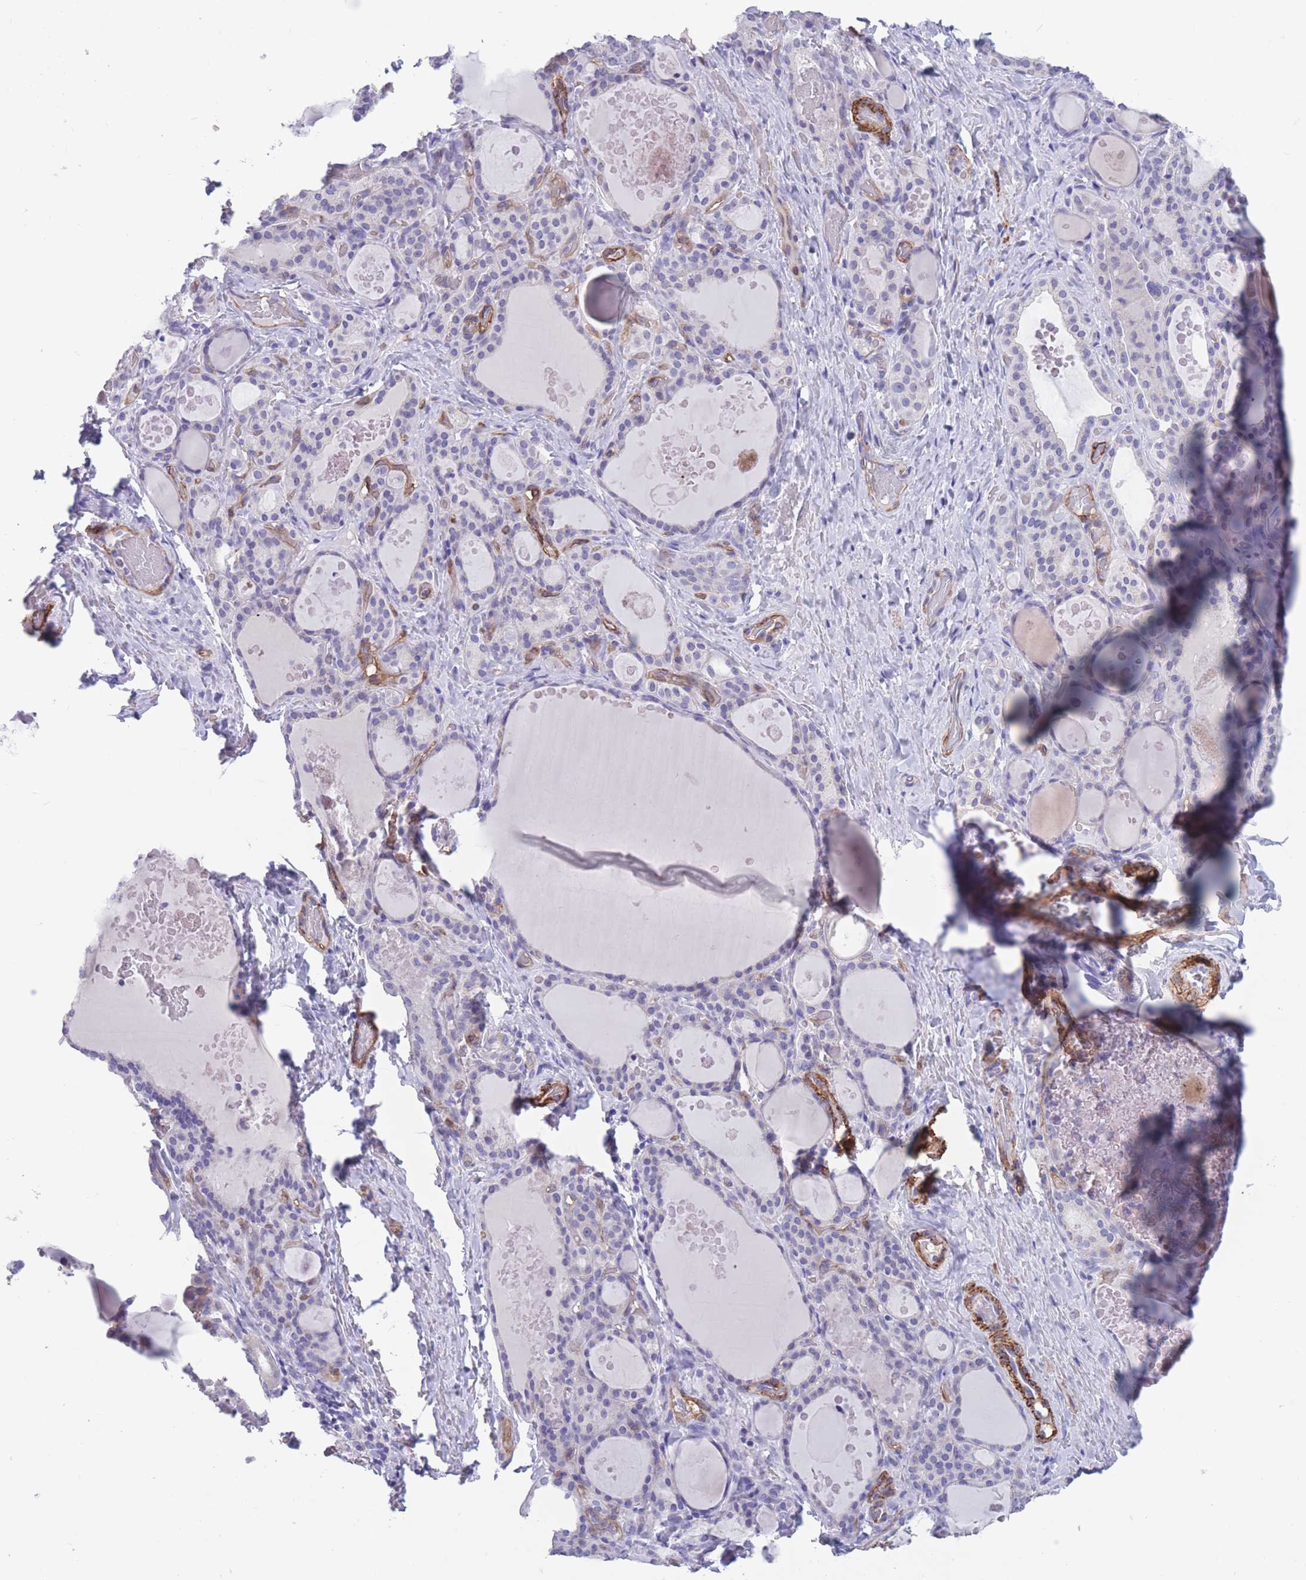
{"staining": {"intensity": "negative", "quantity": "none", "location": "none"}, "tissue": "thyroid gland", "cell_type": "Glandular cells", "image_type": "normal", "snomed": [{"axis": "morphology", "description": "Normal tissue, NOS"}, {"axis": "topography", "description": "Thyroid gland"}], "caption": "DAB immunohistochemical staining of normal thyroid gland demonstrates no significant expression in glandular cells.", "gene": "DPYD", "patient": {"sex": "female", "age": 46}}